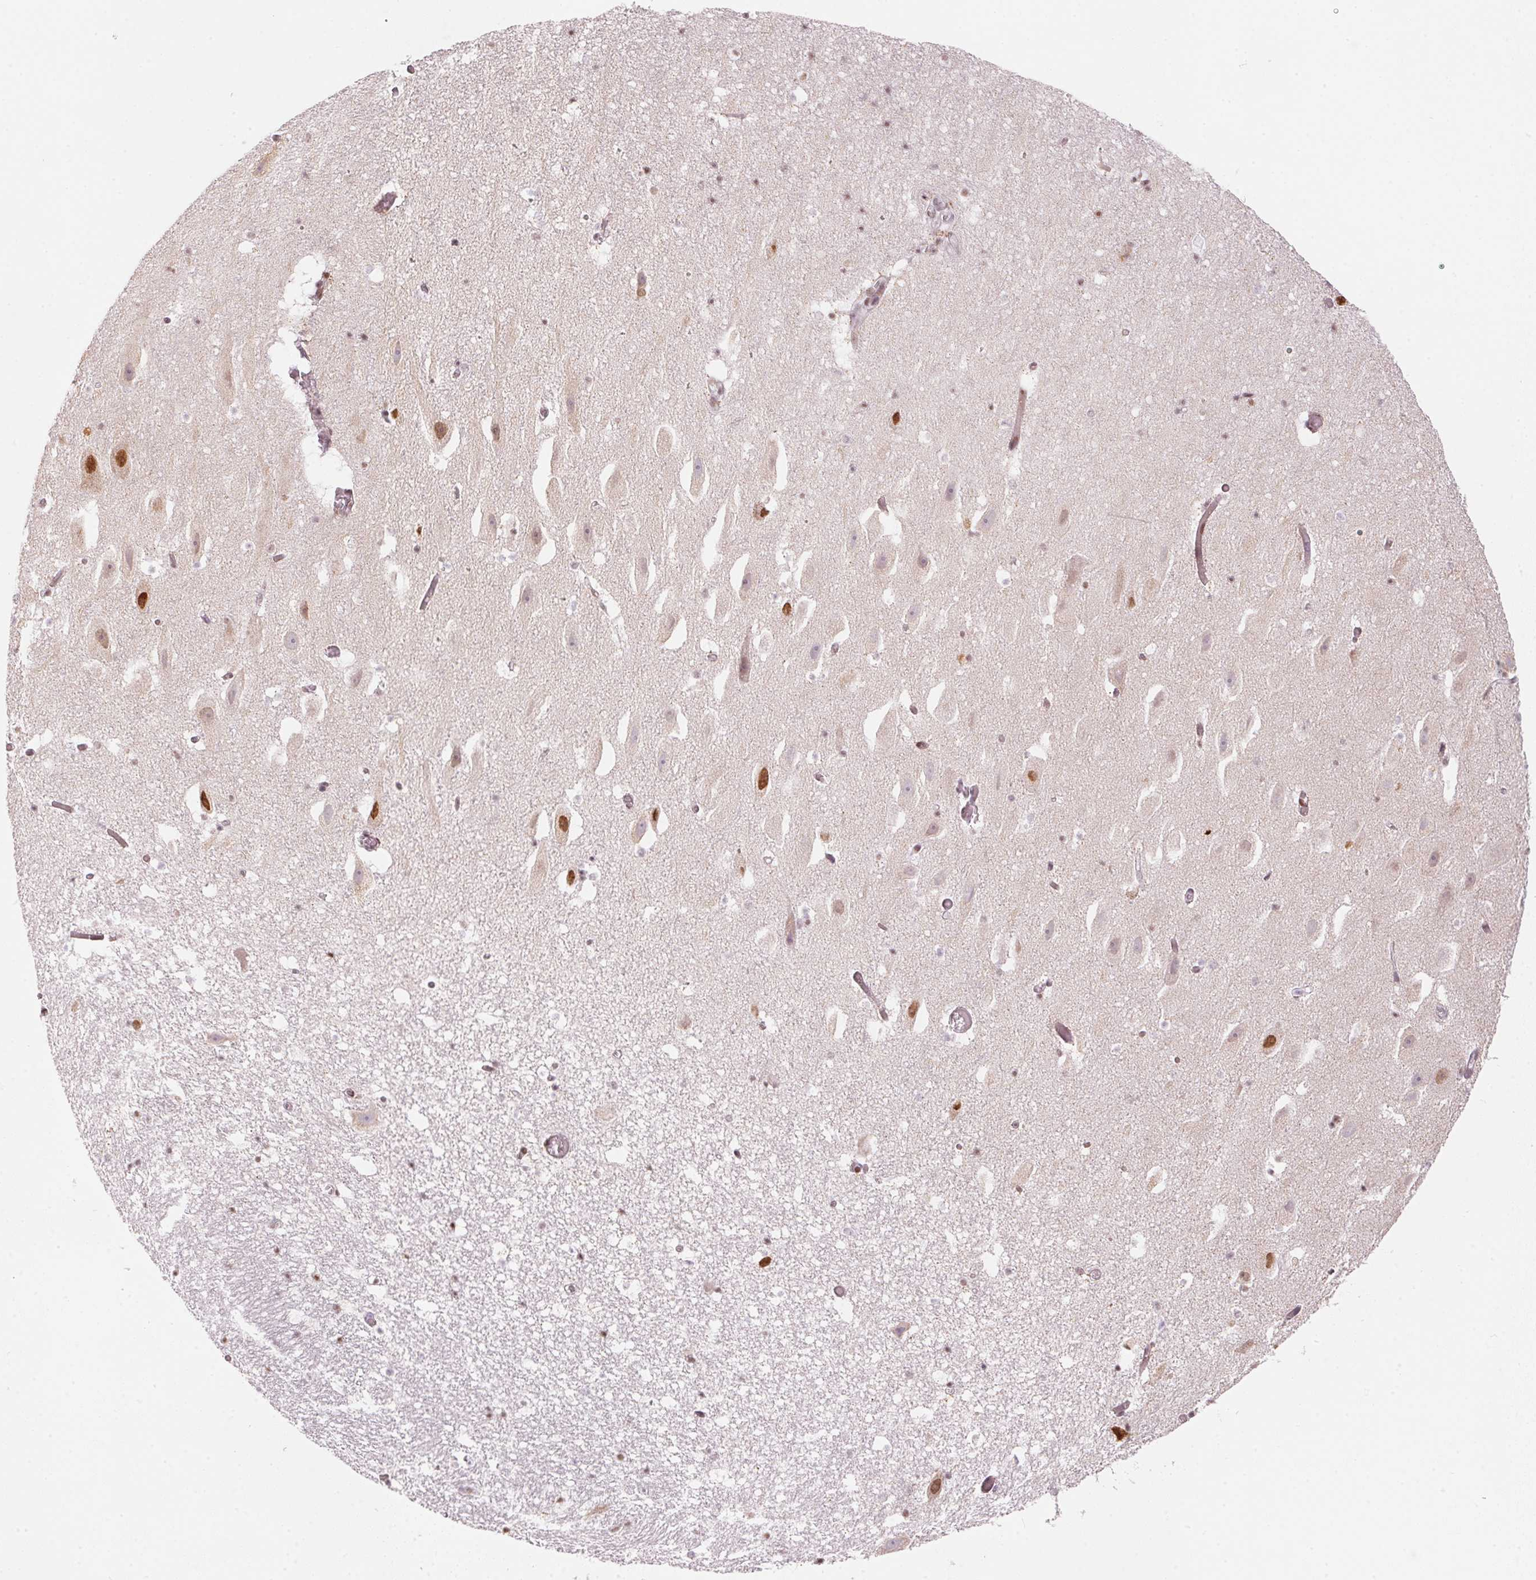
{"staining": {"intensity": "moderate", "quantity": "<25%", "location": "nuclear"}, "tissue": "hippocampus", "cell_type": "Glial cells", "image_type": "normal", "snomed": [{"axis": "morphology", "description": "Normal tissue, NOS"}, {"axis": "topography", "description": "Hippocampus"}], "caption": "Glial cells demonstrate moderate nuclear staining in about <25% of cells in benign hippocampus.", "gene": "KAT6A", "patient": {"sex": "male", "age": 26}}